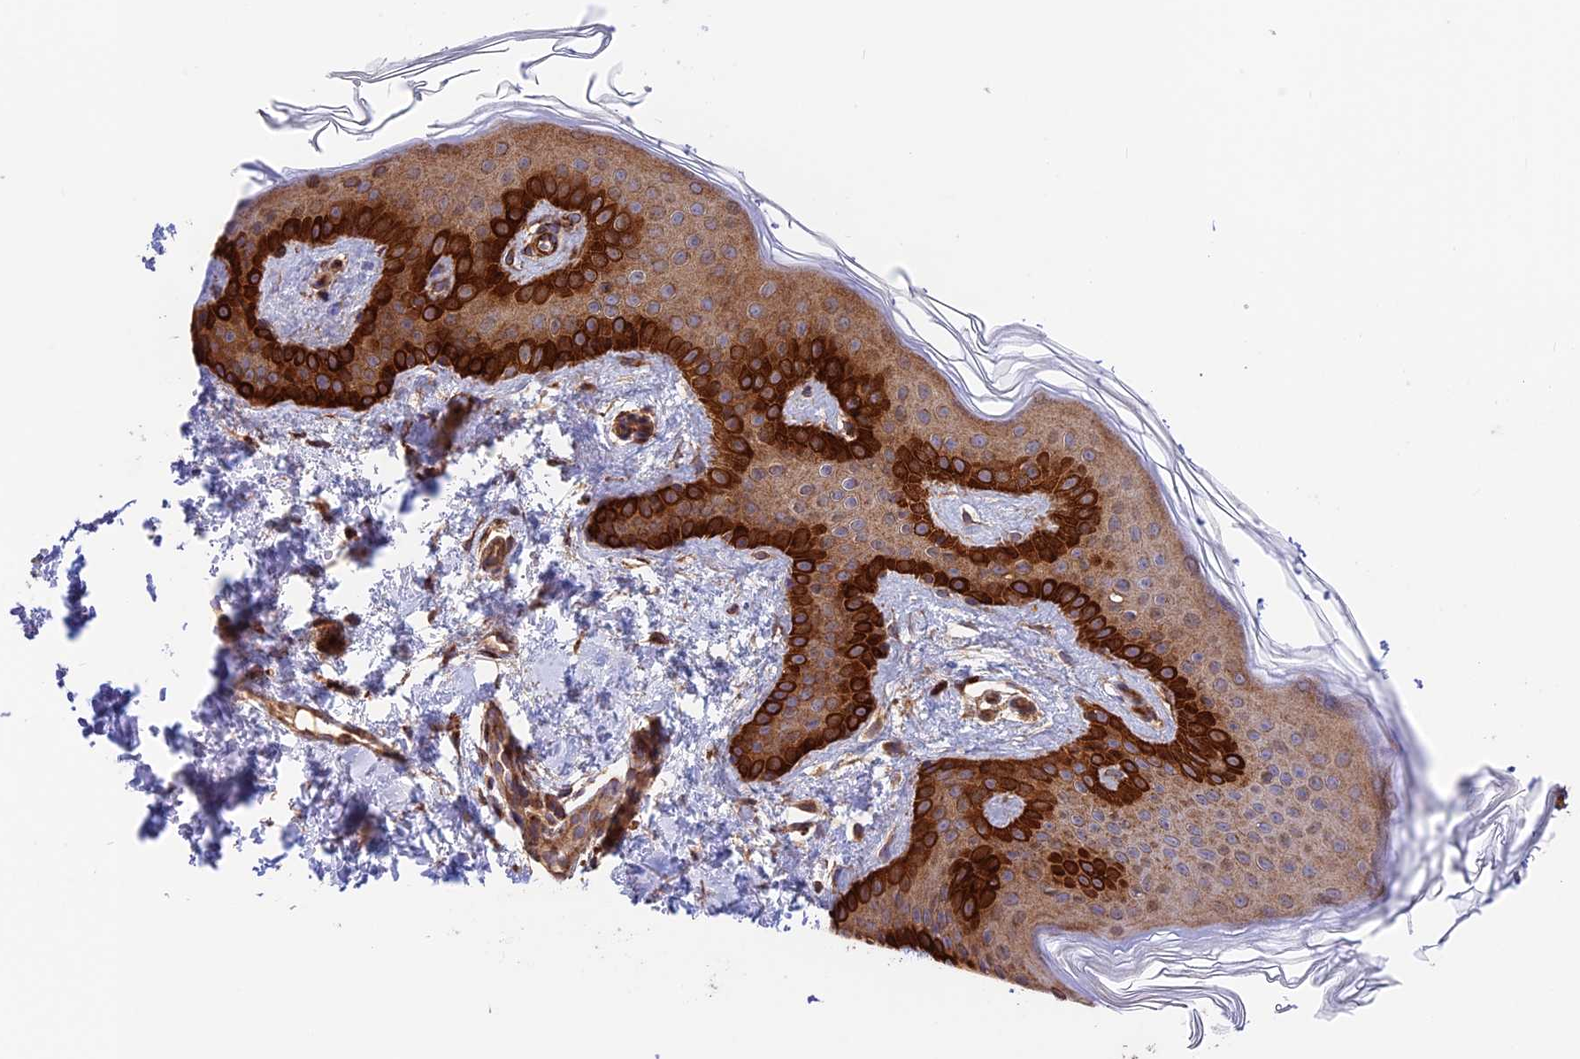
{"staining": {"intensity": "moderate", "quantity": ">75%", "location": "cytoplasmic/membranous"}, "tissue": "skin", "cell_type": "Fibroblasts", "image_type": "normal", "snomed": [{"axis": "morphology", "description": "Normal tissue, NOS"}, {"axis": "topography", "description": "Skin"}], "caption": "Protein staining exhibits moderate cytoplasmic/membranous positivity in about >75% of fibroblasts in benign skin. Nuclei are stained in blue.", "gene": "EMC3", "patient": {"sex": "female", "age": 58}}